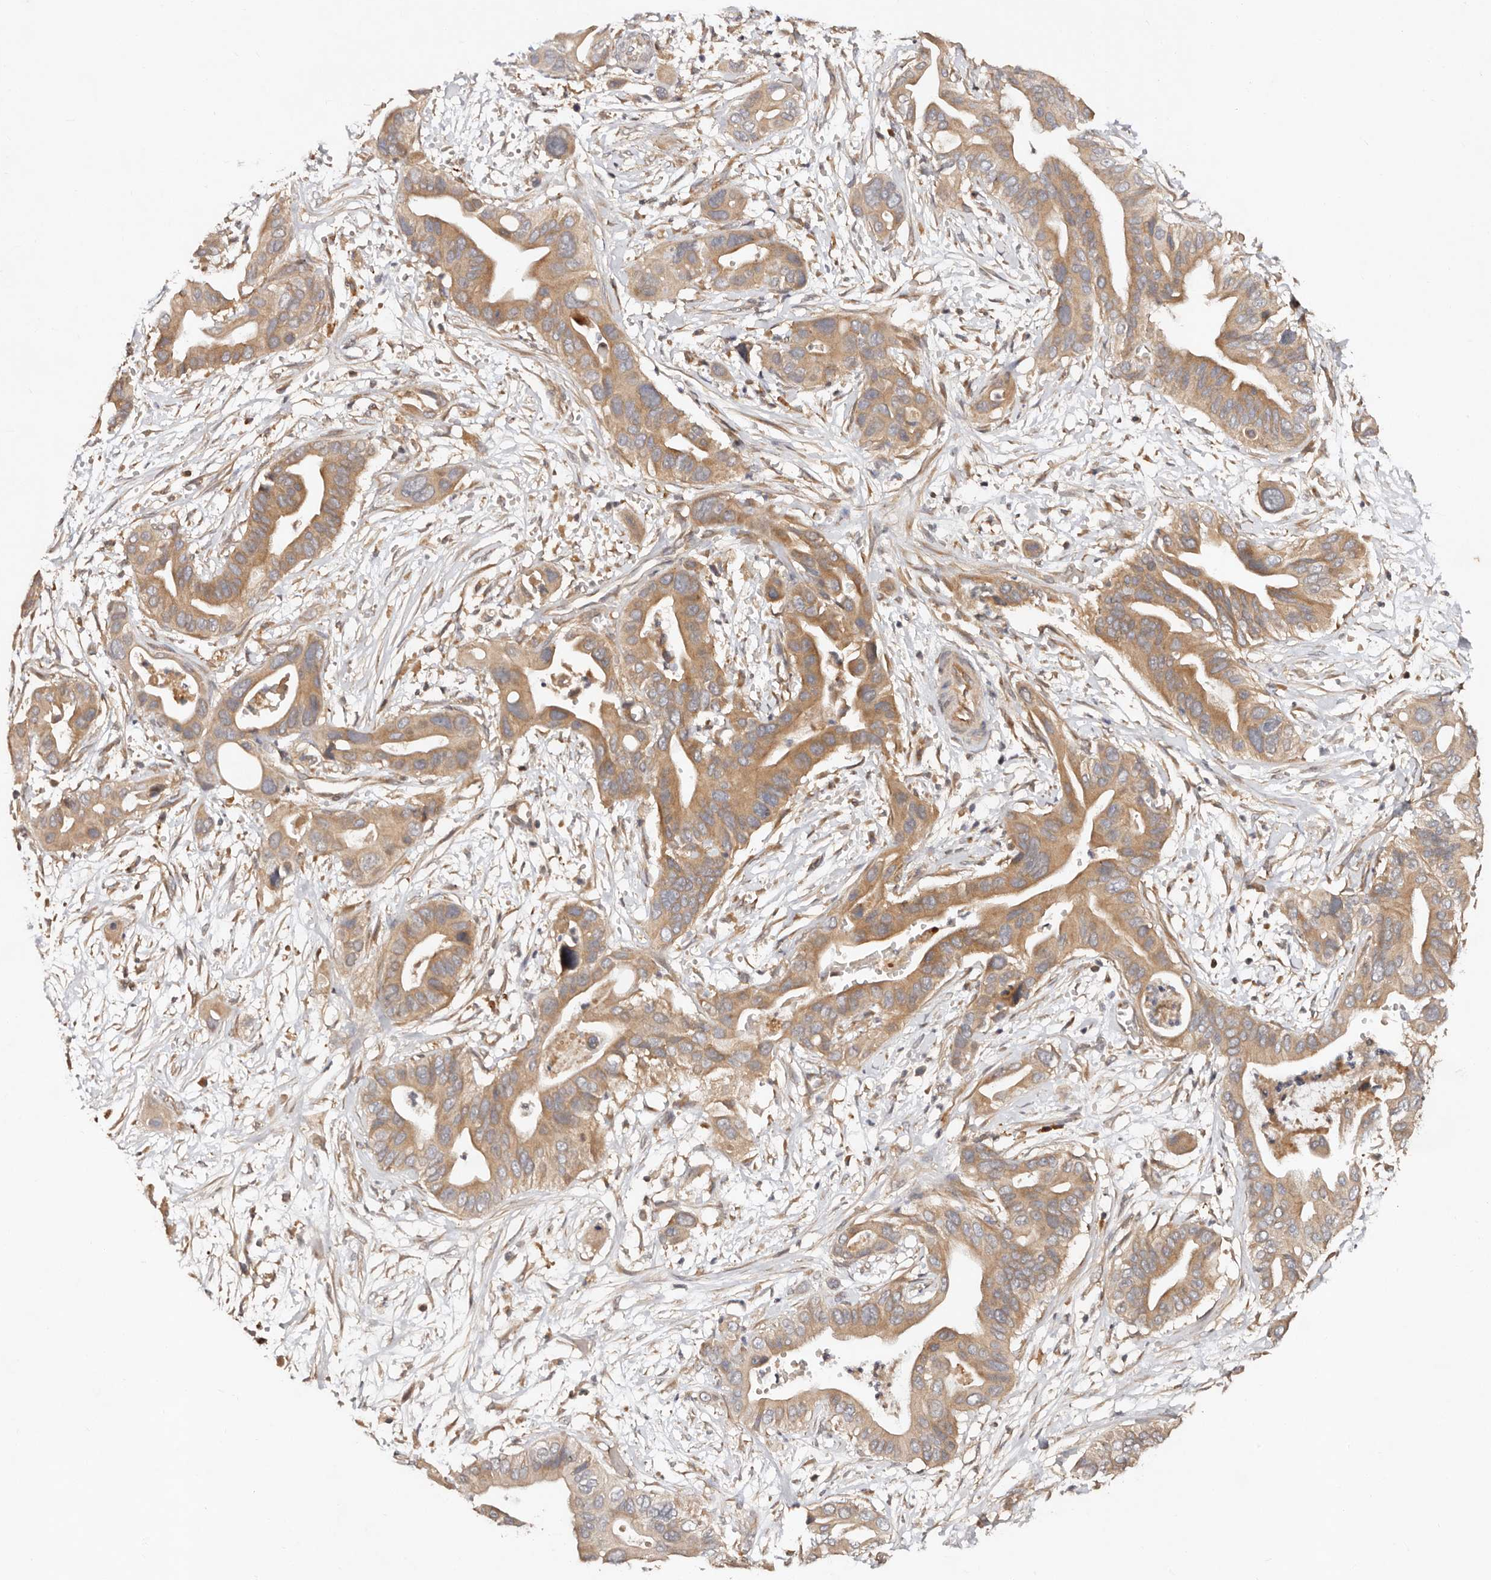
{"staining": {"intensity": "moderate", "quantity": ">75%", "location": "cytoplasmic/membranous"}, "tissue": "pancreatic cancer", "cell_type": "Tumor cells", "image_type": "cancer", "snomed": [{"axis": "morphology", "description": "Adenocarcinoma, NOS"}, {"axis": "topography", "description": "Pancreas"}], "caption": "A brown stain highlights moderate cytoplasmic/membranous positivity of a protein in pancreatic cancer tumor cells.", "gene": "DENND11", "patient": {"sex": "male", "age": 66}}